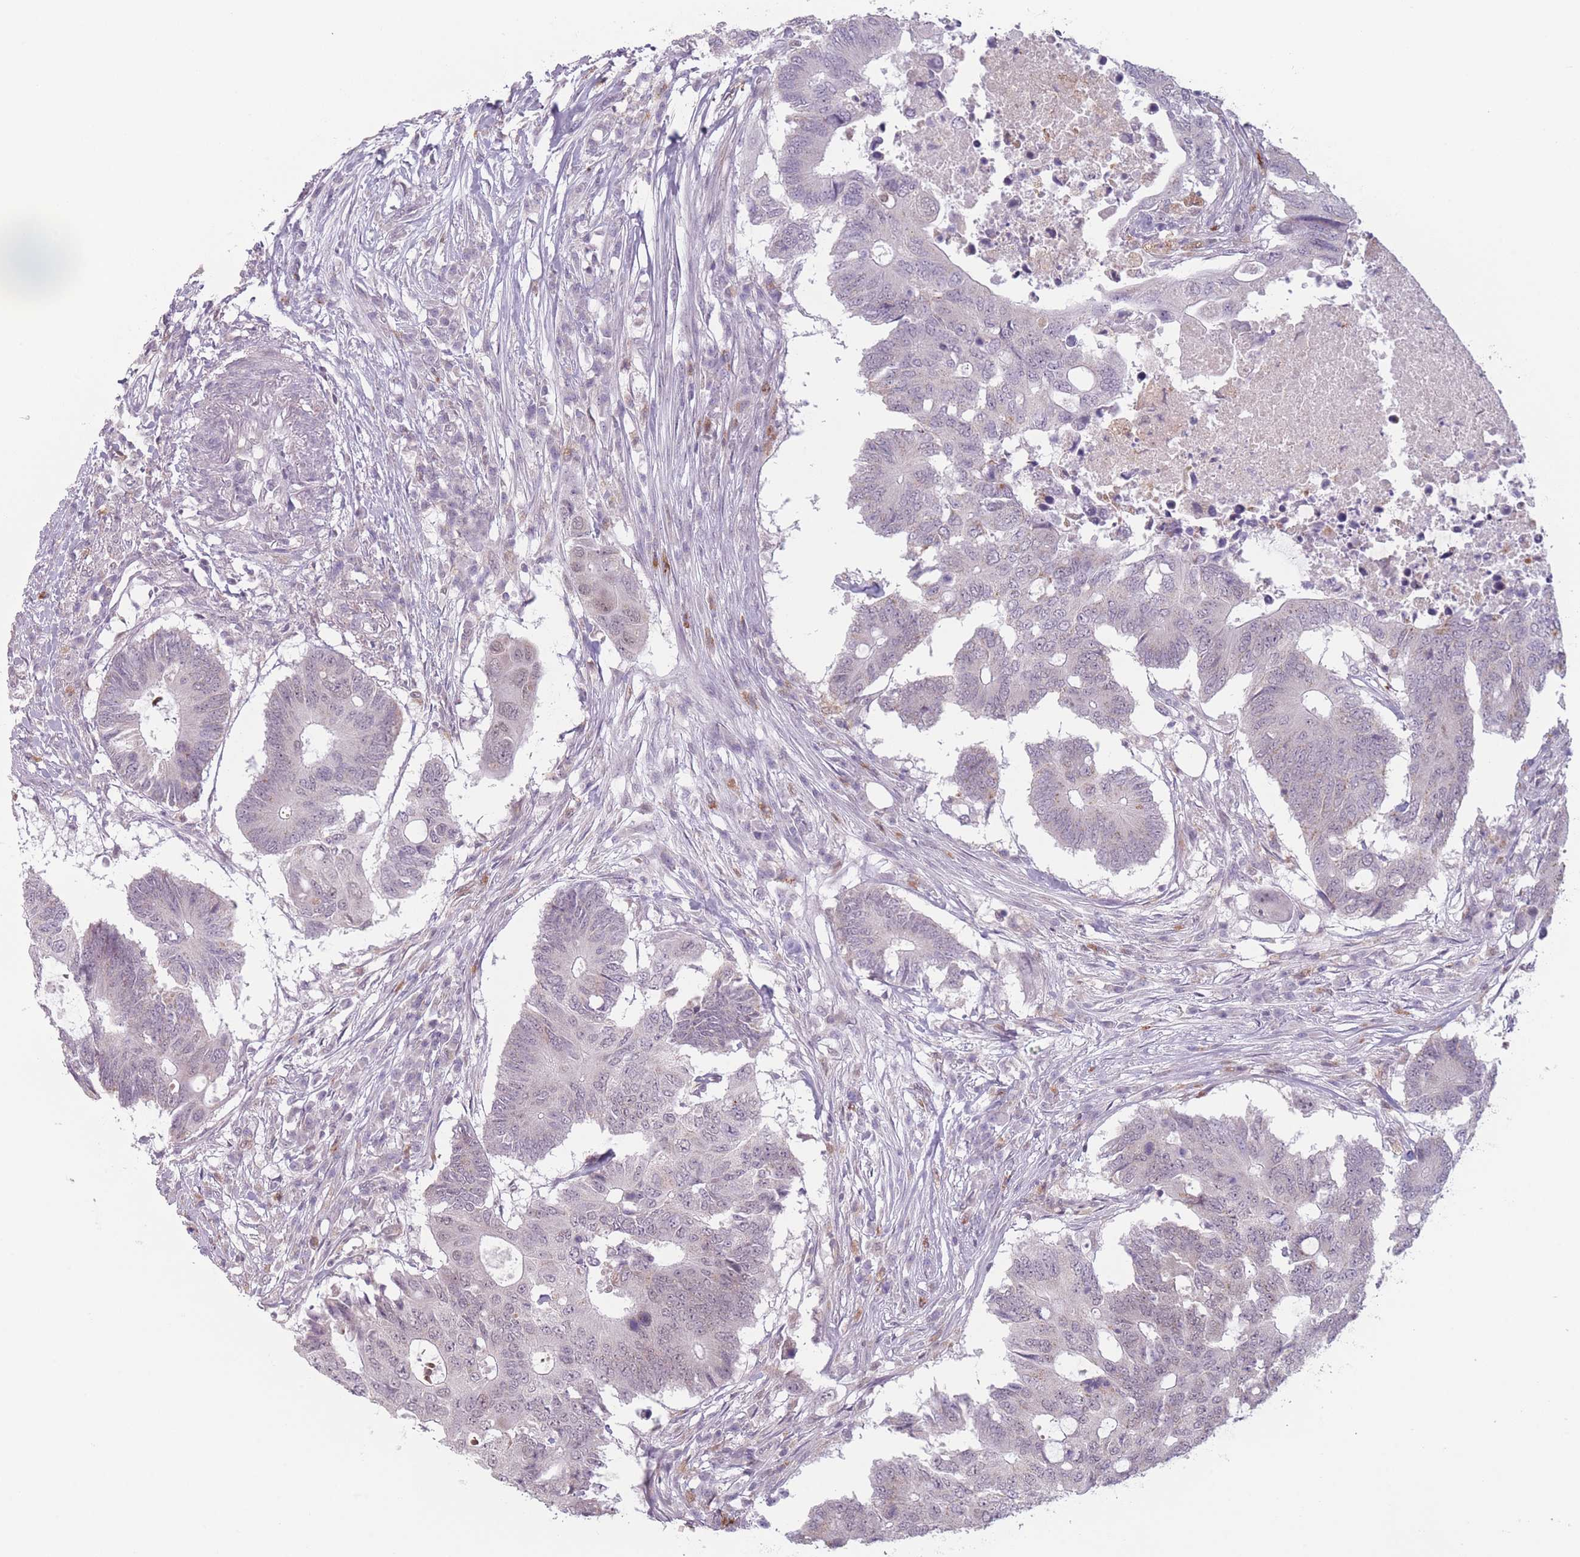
{"staining": {"intensity": "weak", "quantity": "<25%", "location": "nuclear"}, "tissue": "colorectal cancer", "cell_type": "Tumor cells", "image_type": "cancer", "snomed": [{"axis": "morphology", "description": "Adenocarcinoma, NOS"}, {"axis": "topography", "description": "Colon"}], "caption": "A micrograph of human adenocarcinoma (colorectal) is negative for staining in tumor cells.", "gene": "OR10C1", "patient": {"sex": "male", "age": 71}}